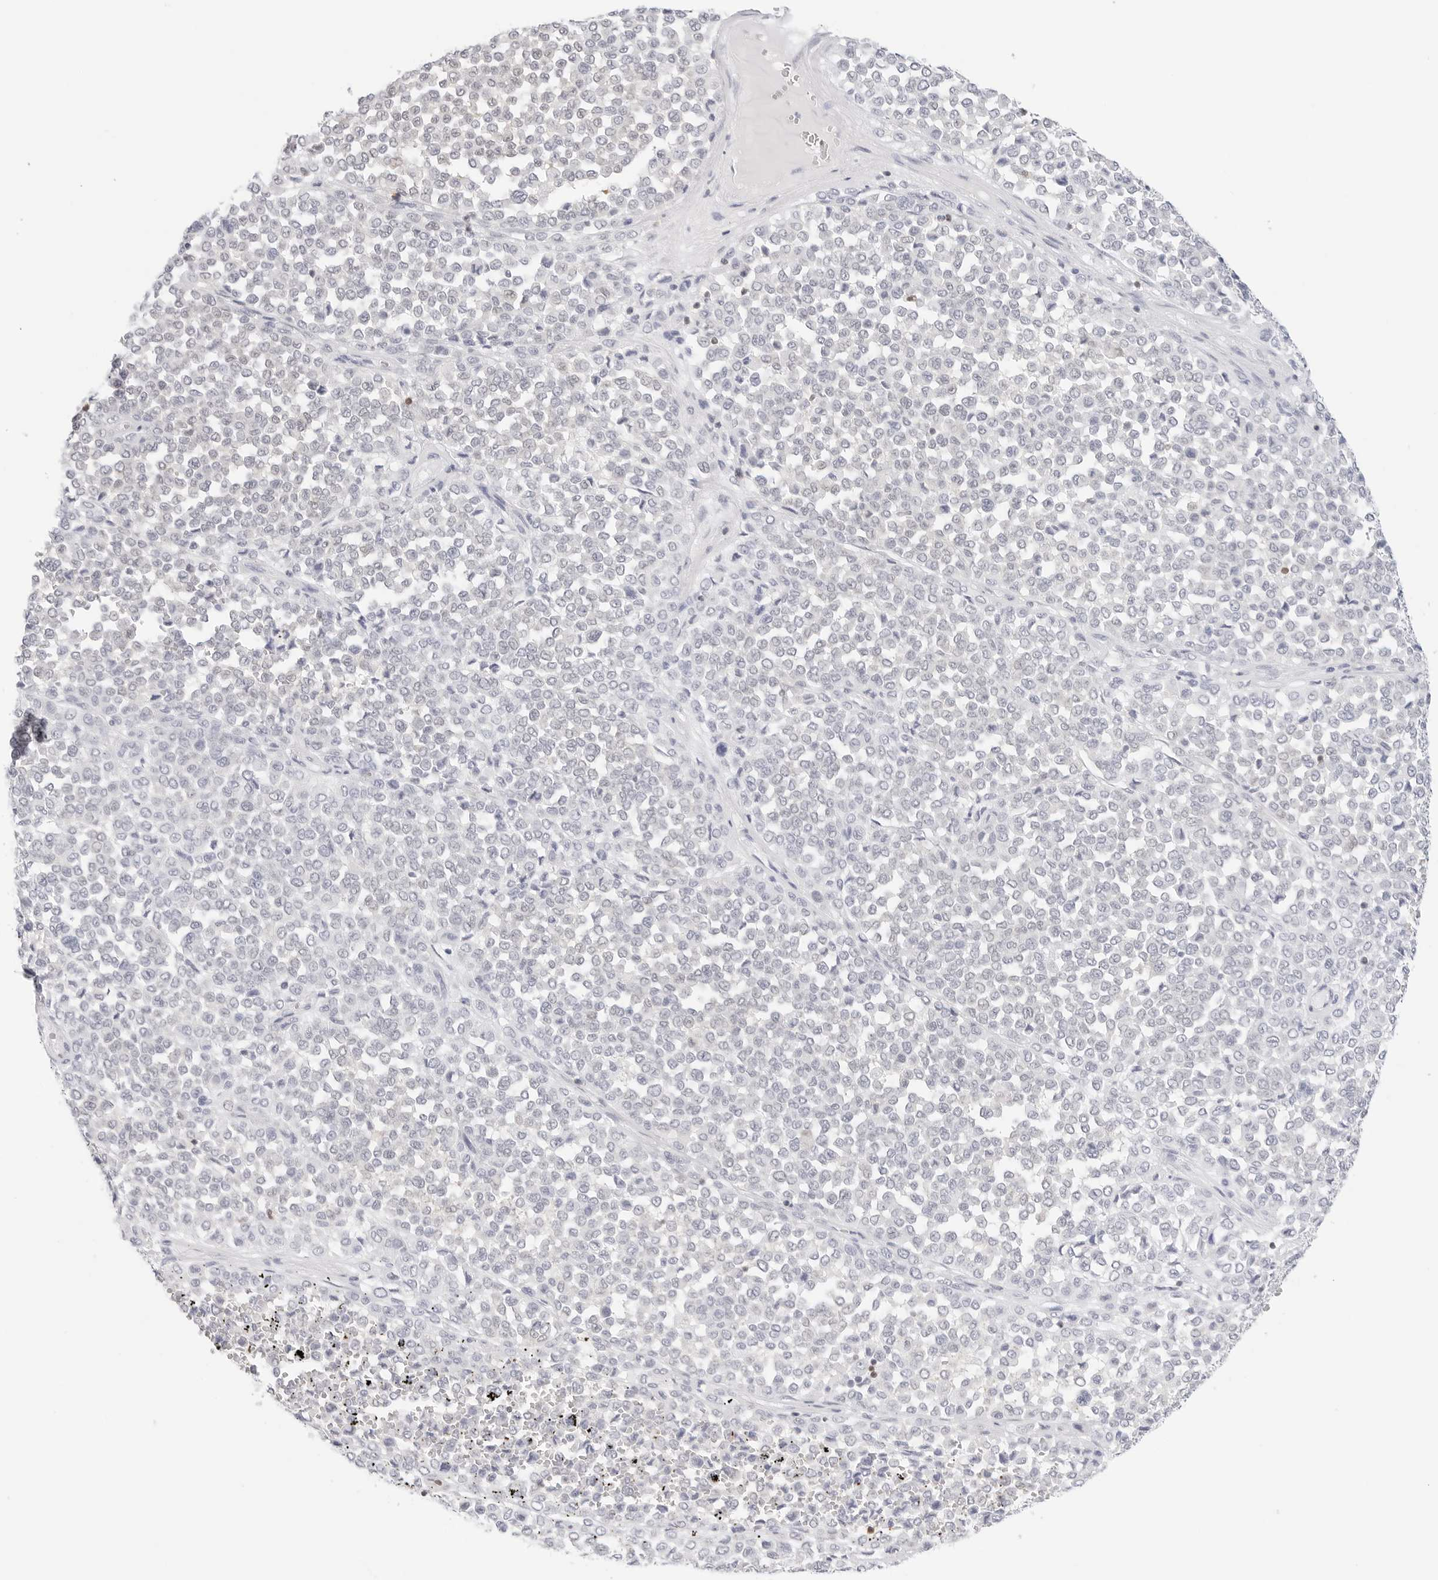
{"staining": {"intensity": "negative", "quantity": "none", "location": "none"}, "tissue": "melanoma", "cell_type": "Tumor cells", "image_type": "cancer", "snomed": [{"axis": "morphology", "description": "Malignant melanoma, Metastatic site"}, {"axis": "topography", "description": "Pancreas"}], "caption": "Tumor cells show no significant staining in malignant melanoma (metastatic site).", "gene": "SLC9A3R1", "patient": {"sex": "female", "age": 30}}